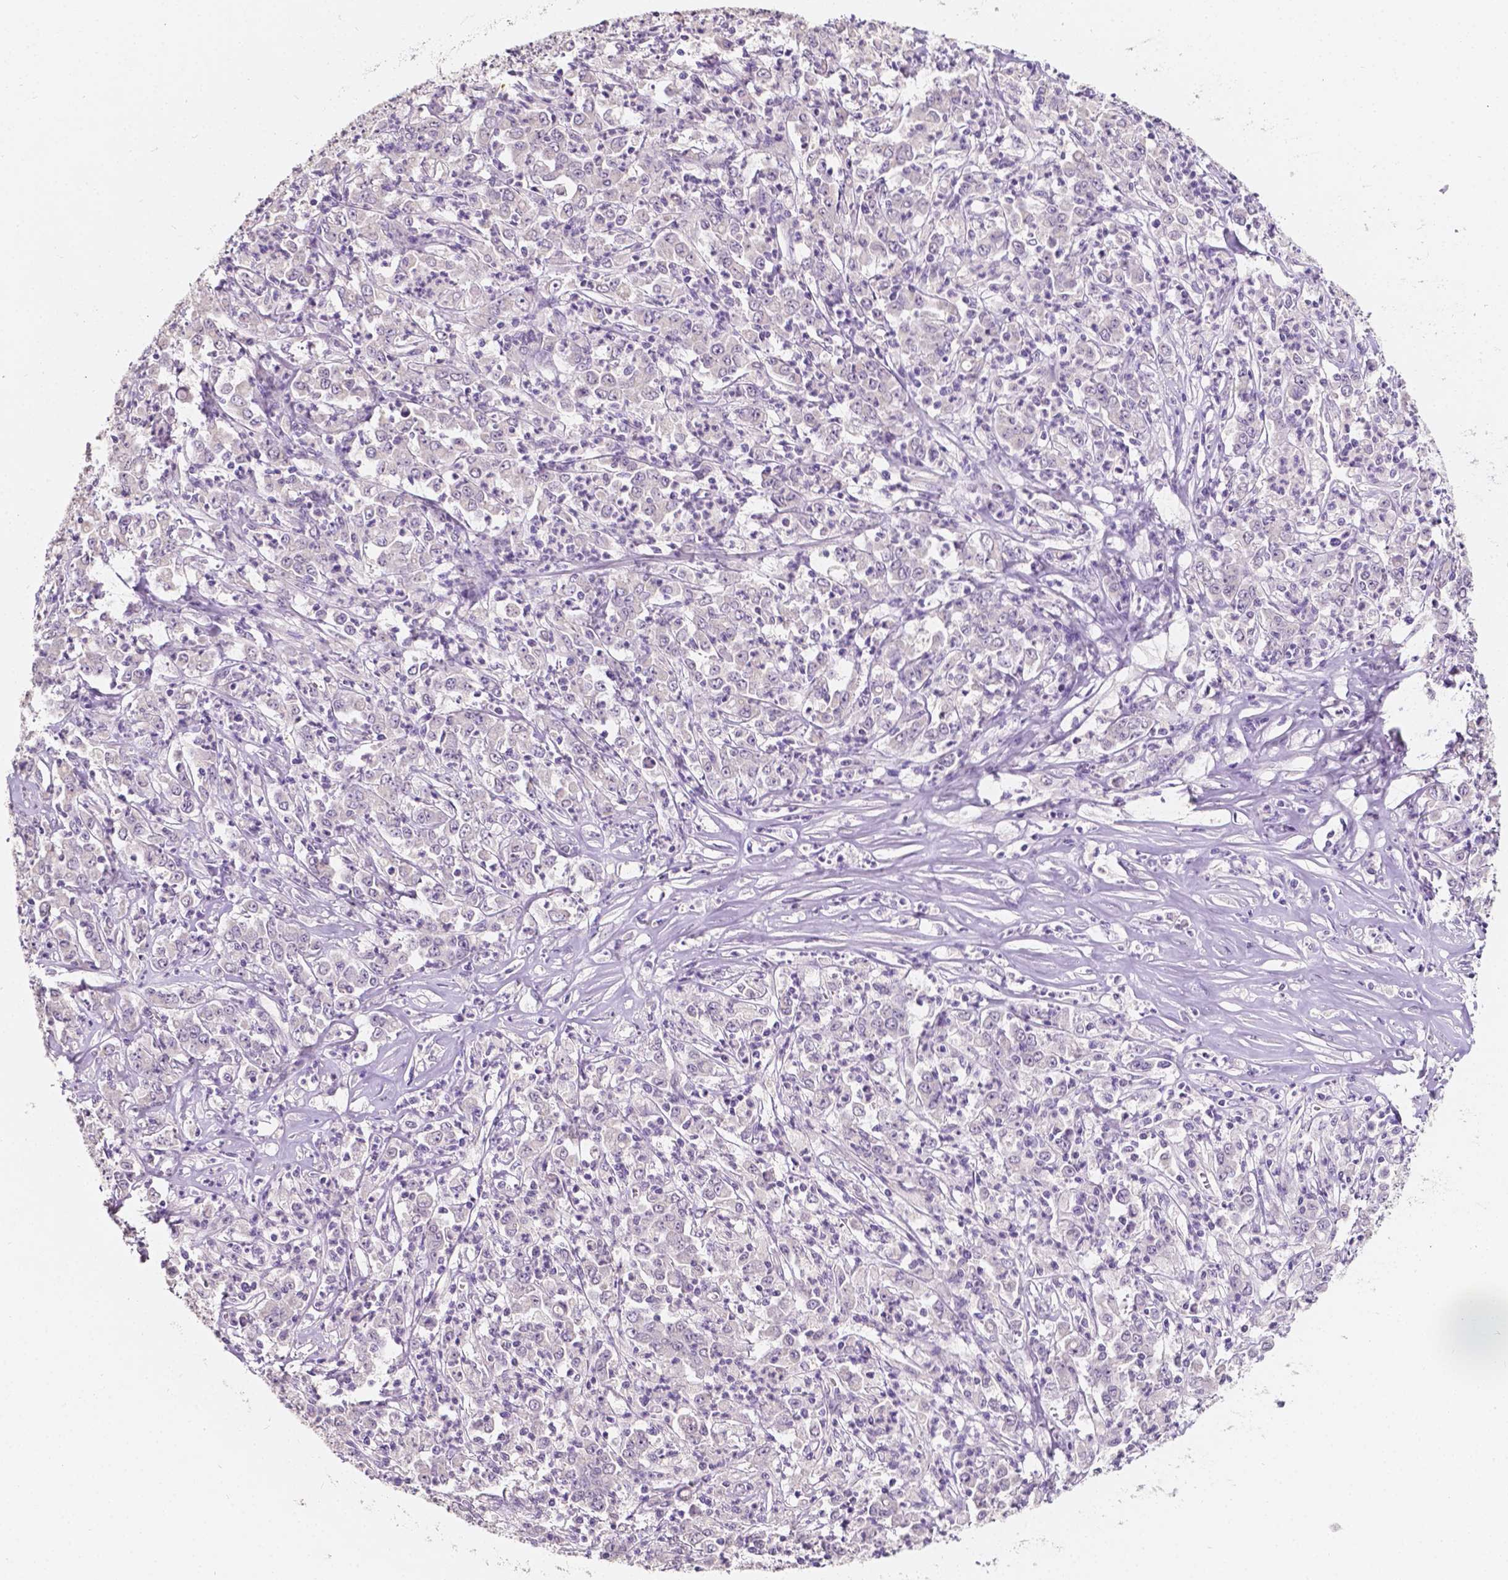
{"staining": {"intensity": "negative", "quantity": "none", "location": "none"}, "tissue": "stomach cancer", "cell_type": "Tumor cells", "image_type": "cancer", "snomed": [{"axis": "morphology", "description": "Adenocarcinoma, NOS"}, {"axis": "topography", "description": "Stomach, lower"}], "caption": "Image shows no protein expression in tumor cells of stomach cancer (adenocarcinoma) tissue. (Immunohistochemistry, brightfield microscopy, high magnification).", "gene": "TAL1", "patient": {"sex": "female", "age": 71}}